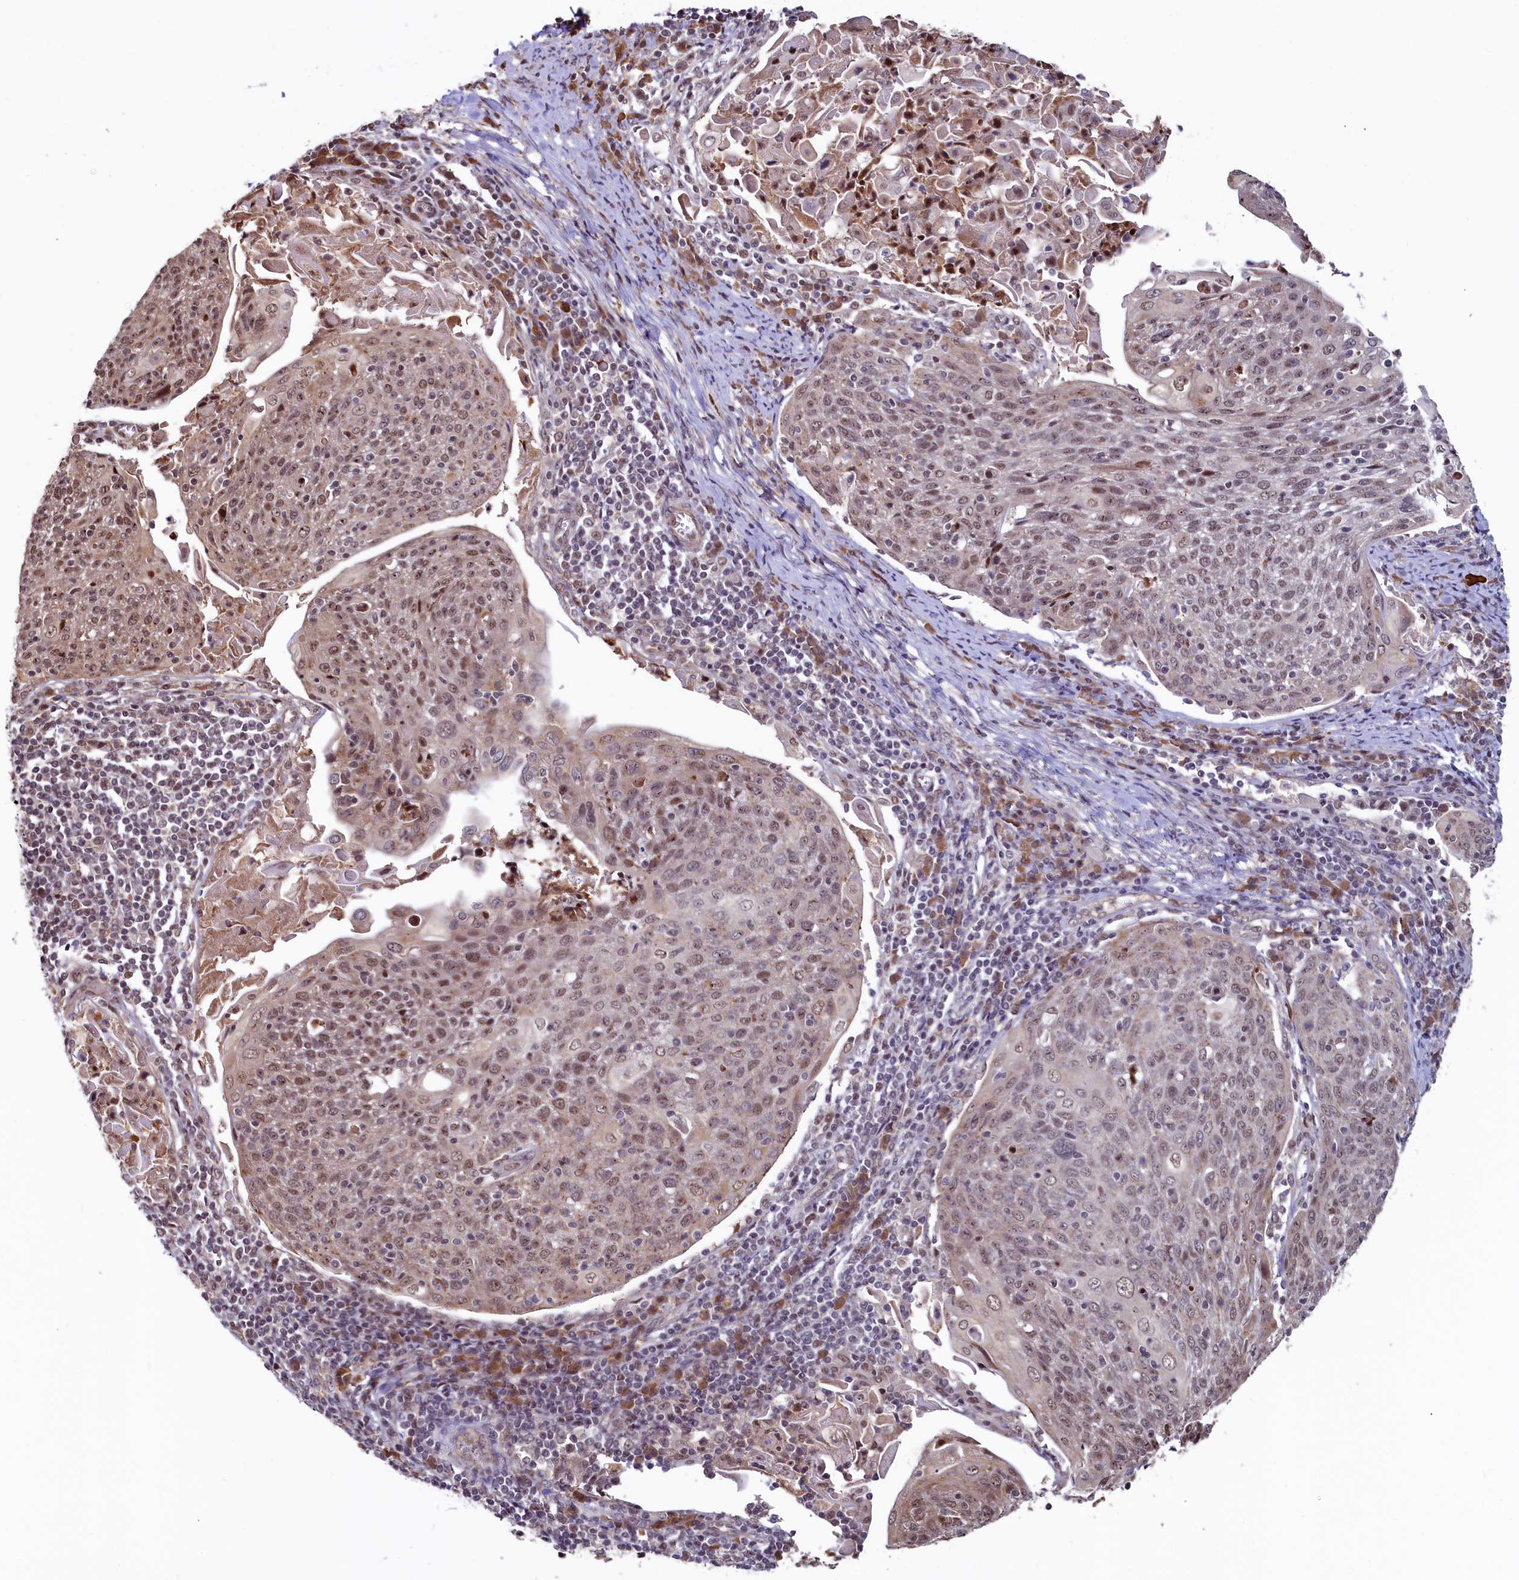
{"staining": {"intensity": "moderate", "quantity": ">75%", "location": "nuclear"}, "tissue": "cervical cancer", "cell_type": "Tumor cells", "image_type": "cancer", "snomed": [{"axis": "morphology", "description": "Squamous cell carcinoma, NOS"}, {"axis": "topography", "description": "Cervix"}], "caption": "The micrograph shows immunohistochemical staining of cervical cancer (squamous cell carcinoma). There is moderate nuclear positivity is identified in approximately >75% of tumor cells.", "gene": "LEO1", "patient": {"sex": "female", "age": 67}}